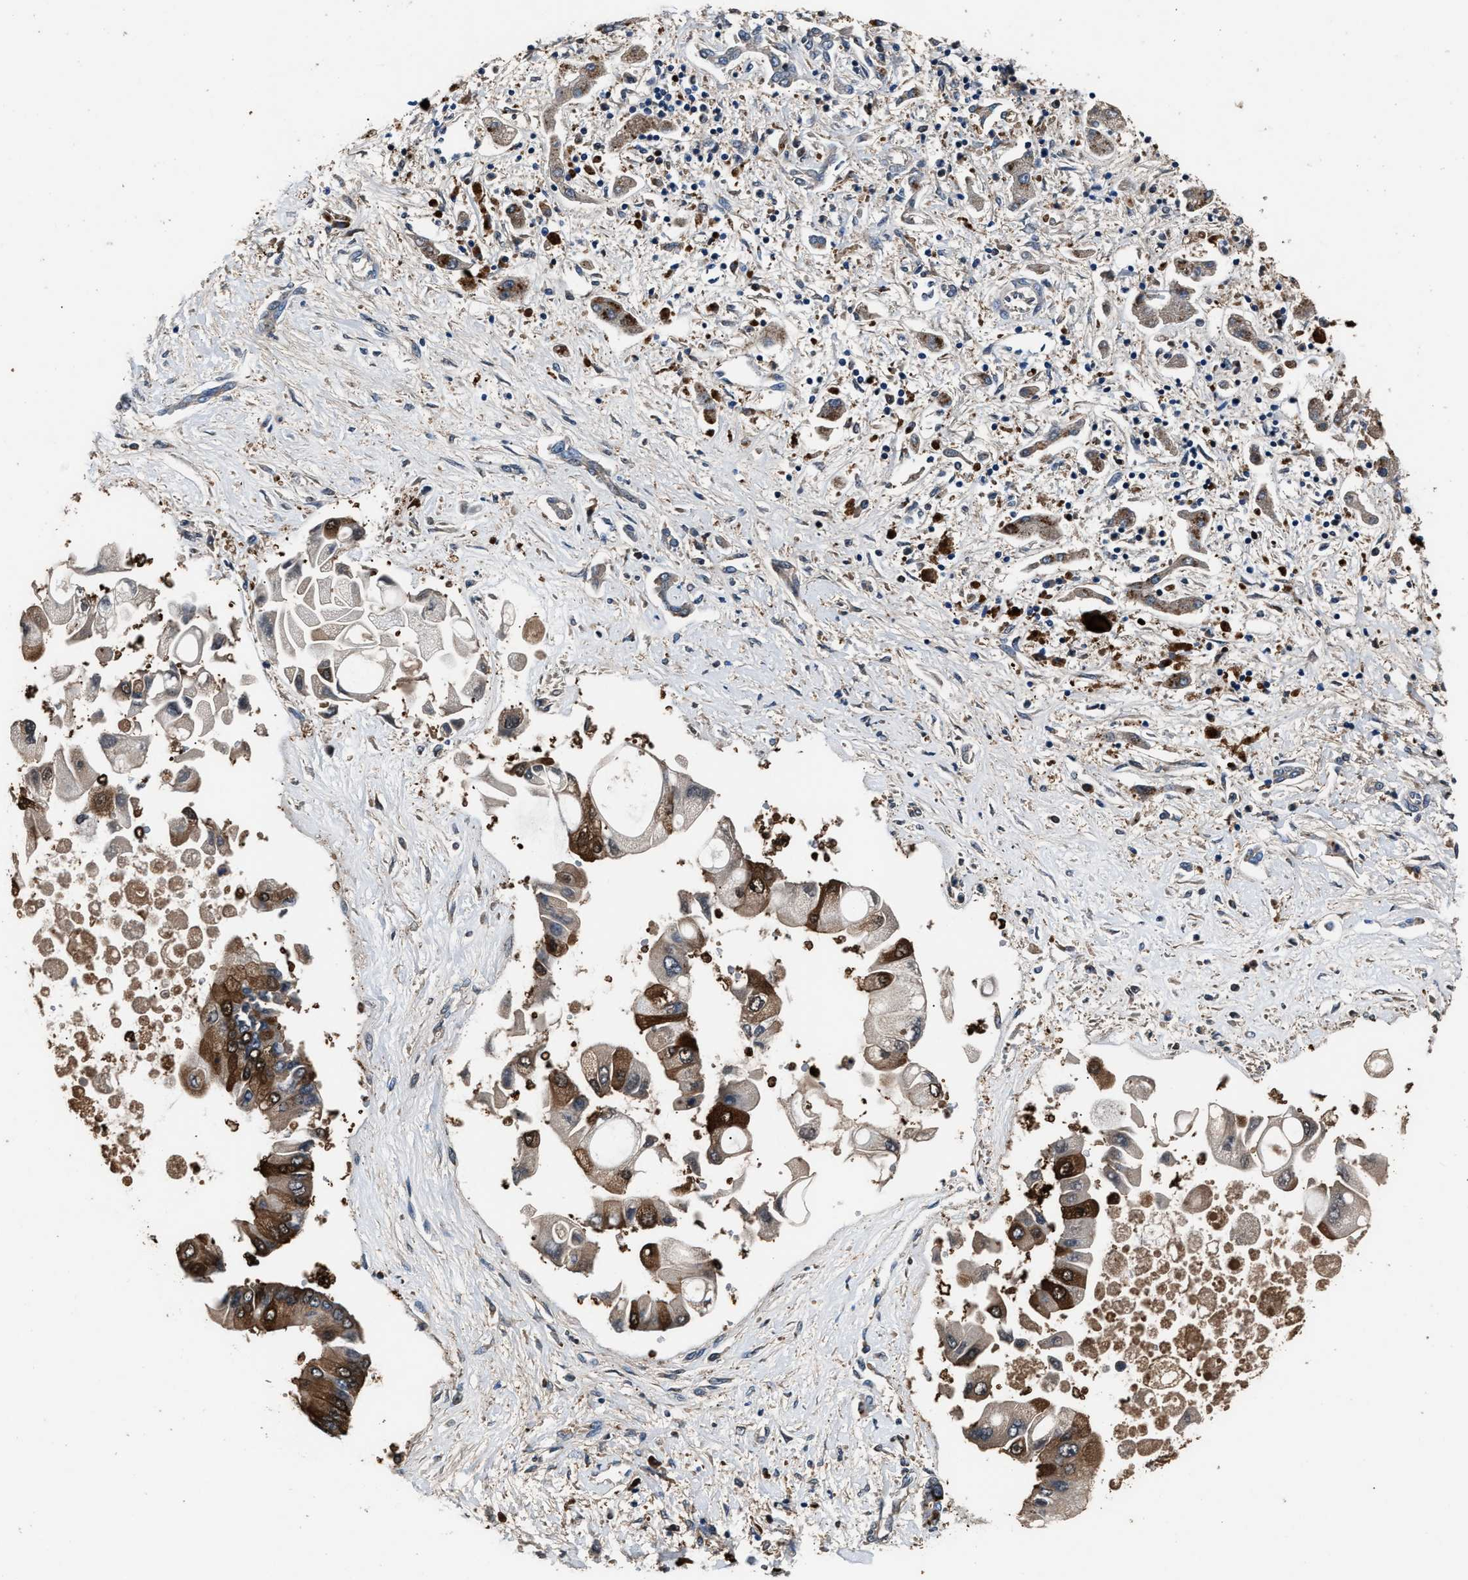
{"staining": {"intensity": "strong", "quantity": "25%-75%", "location": "cytoplasmic/membranous"}, "tissue": "liver cancer", "cell_type": "Tumor cells", "image_type": "cancer", "snomed": [{"axis": "morphology", "description": "Cholangiocarcinoma"}, {"axis": "topography", "description": "Liver"}], "caption": "The image exhibits staining of liver cancer, revealing strong cytoplasmic/membranous protein positivity (brown color) within tumor cells.", "gene": "GSTP1", "patient": {"sex": "male", "age": 50}}